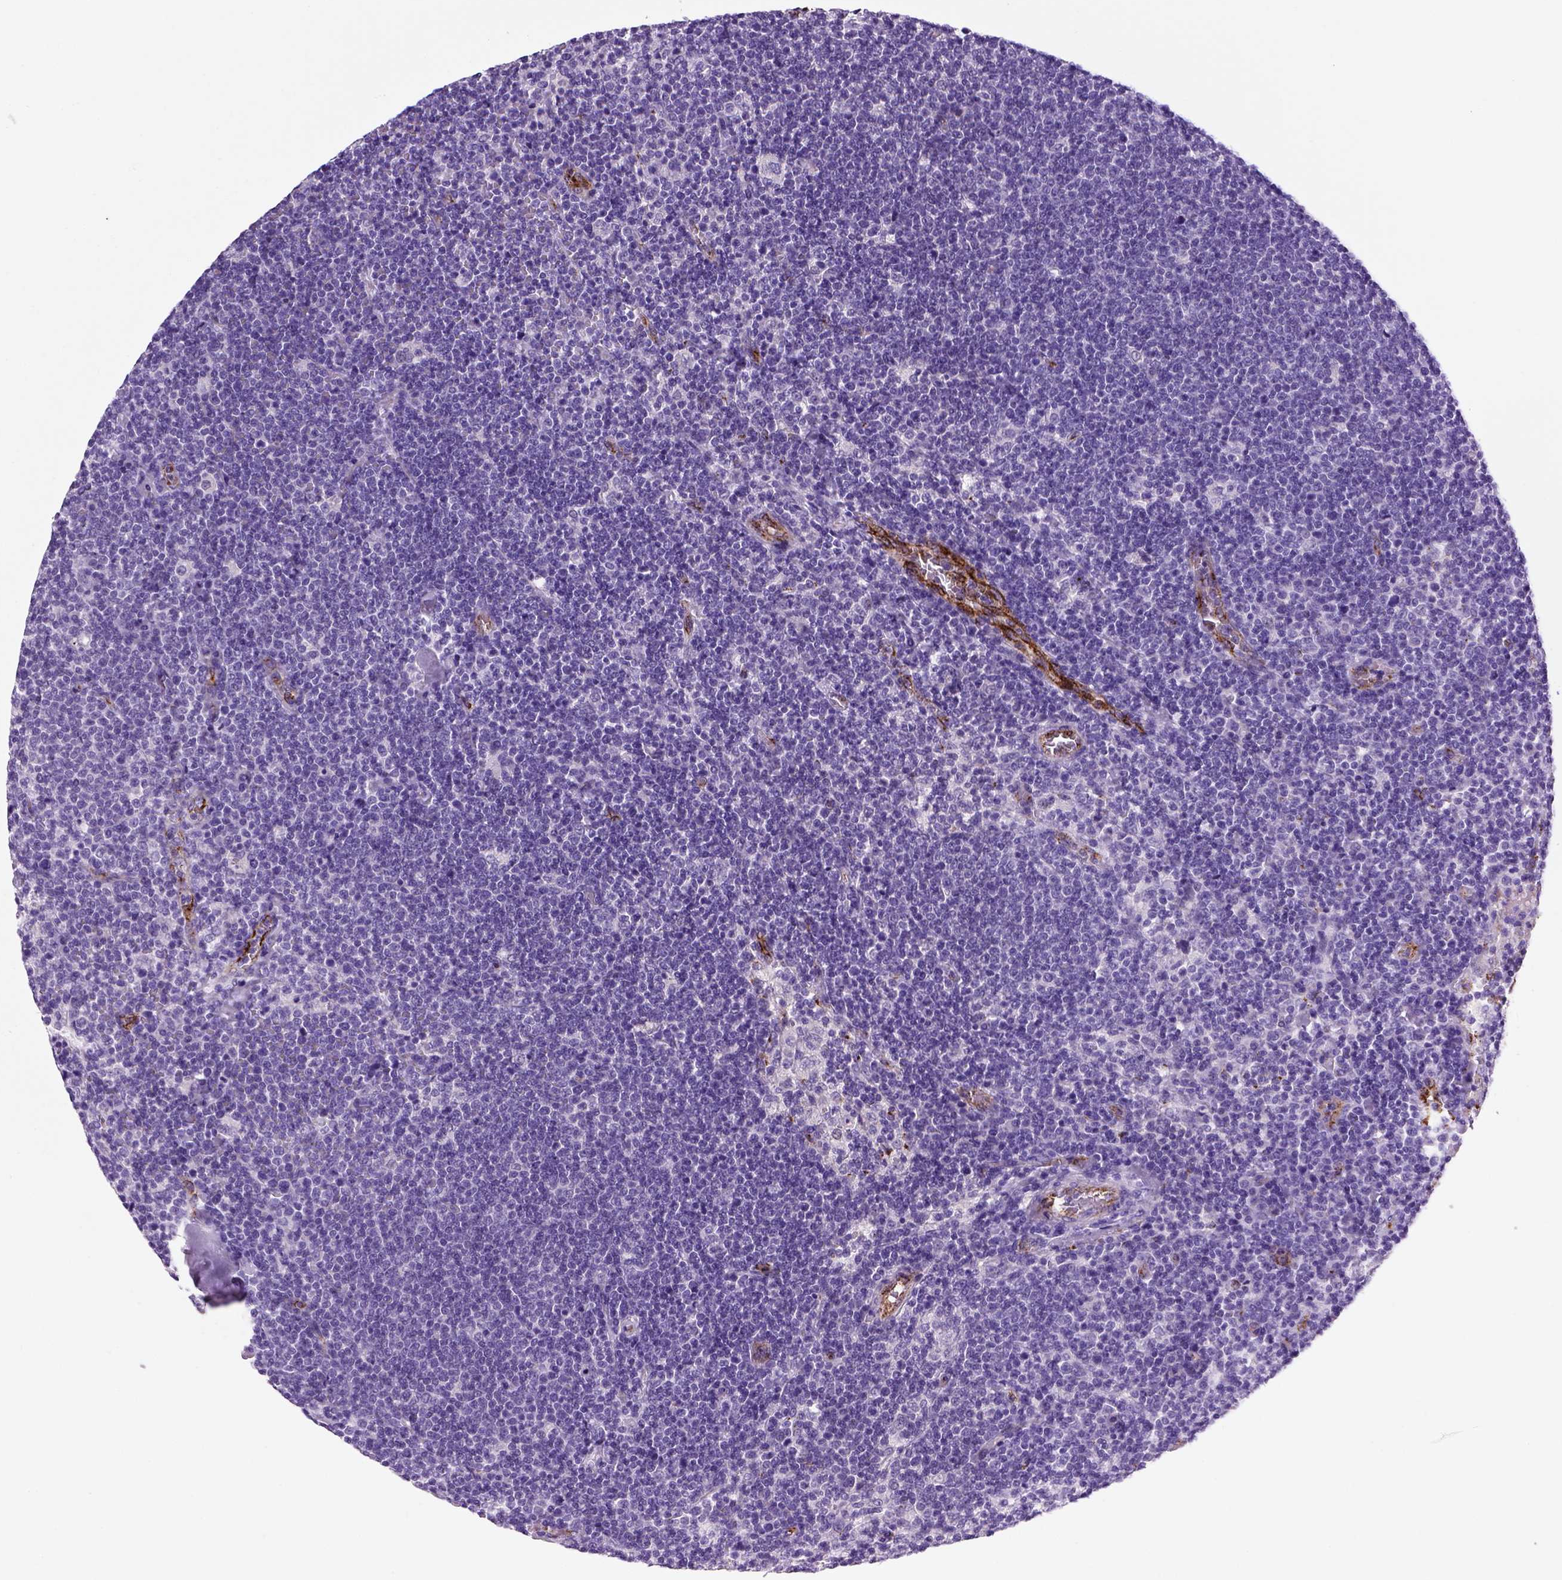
{"staining": {"intensity": "negative", "quantity": "none", "location": "none"}, "tissue": "lymphoma", "cell_type": "Tumor cells", "image_type": "cancer", "snomed": [{"axis": "morphology", "description": "Malignant lymphoma, non-Hodgkin's type, High grade"}, {"axis": "topography", "description": "Lymph node"}], "caption": "High power microscopy photomicrograph of an immunohistochemistry histopathology image of high-grade malignant lymphoma, non-Hodgkin's type, revealing no significant positivity in tumor cells.", "gene": "VWF", "patient": {"sex": "male", "age": 61}}